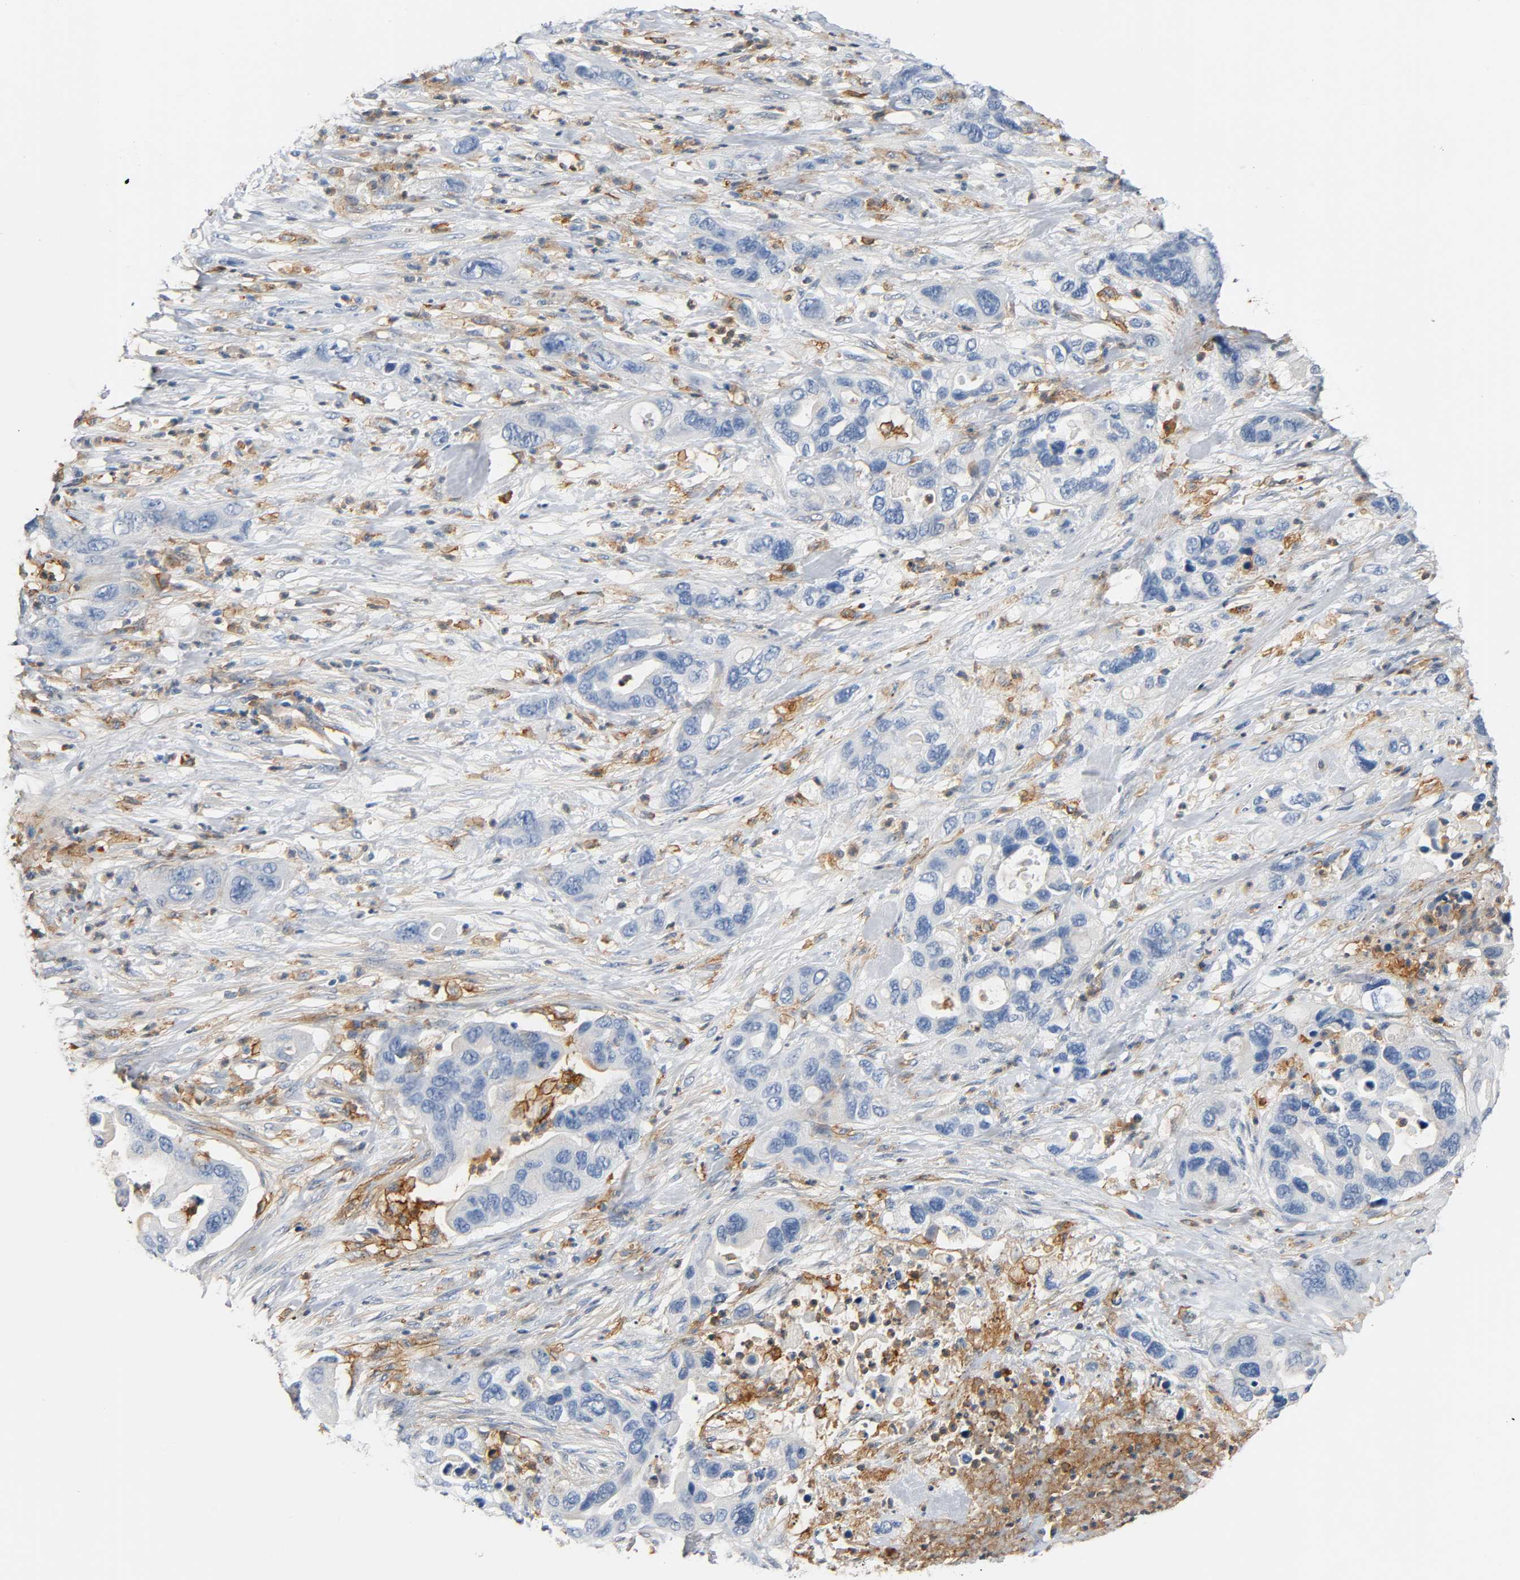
{"staining": {"intensity": "negative", "quantity": "none", "location": "none"}, "tissue": "pancreatic cancer", "cell_type": "Tumor cells", "image_type": "cancer", "snomed": [{"axis": "morphology", "description": "Adenocarcinoma, NOS"}, {"axis": "topography", "description": "Pancreas"}], "caption": "Image shows no protein positivity in tumor cells of adenocarcinoma (pancreatic) tissue. The staining is performed using DAB brown chromogen with nuclei counter-stained in using hematoxylin.", "gene": "ANPEP", "patient": {"sex": "female", "age": 71}}